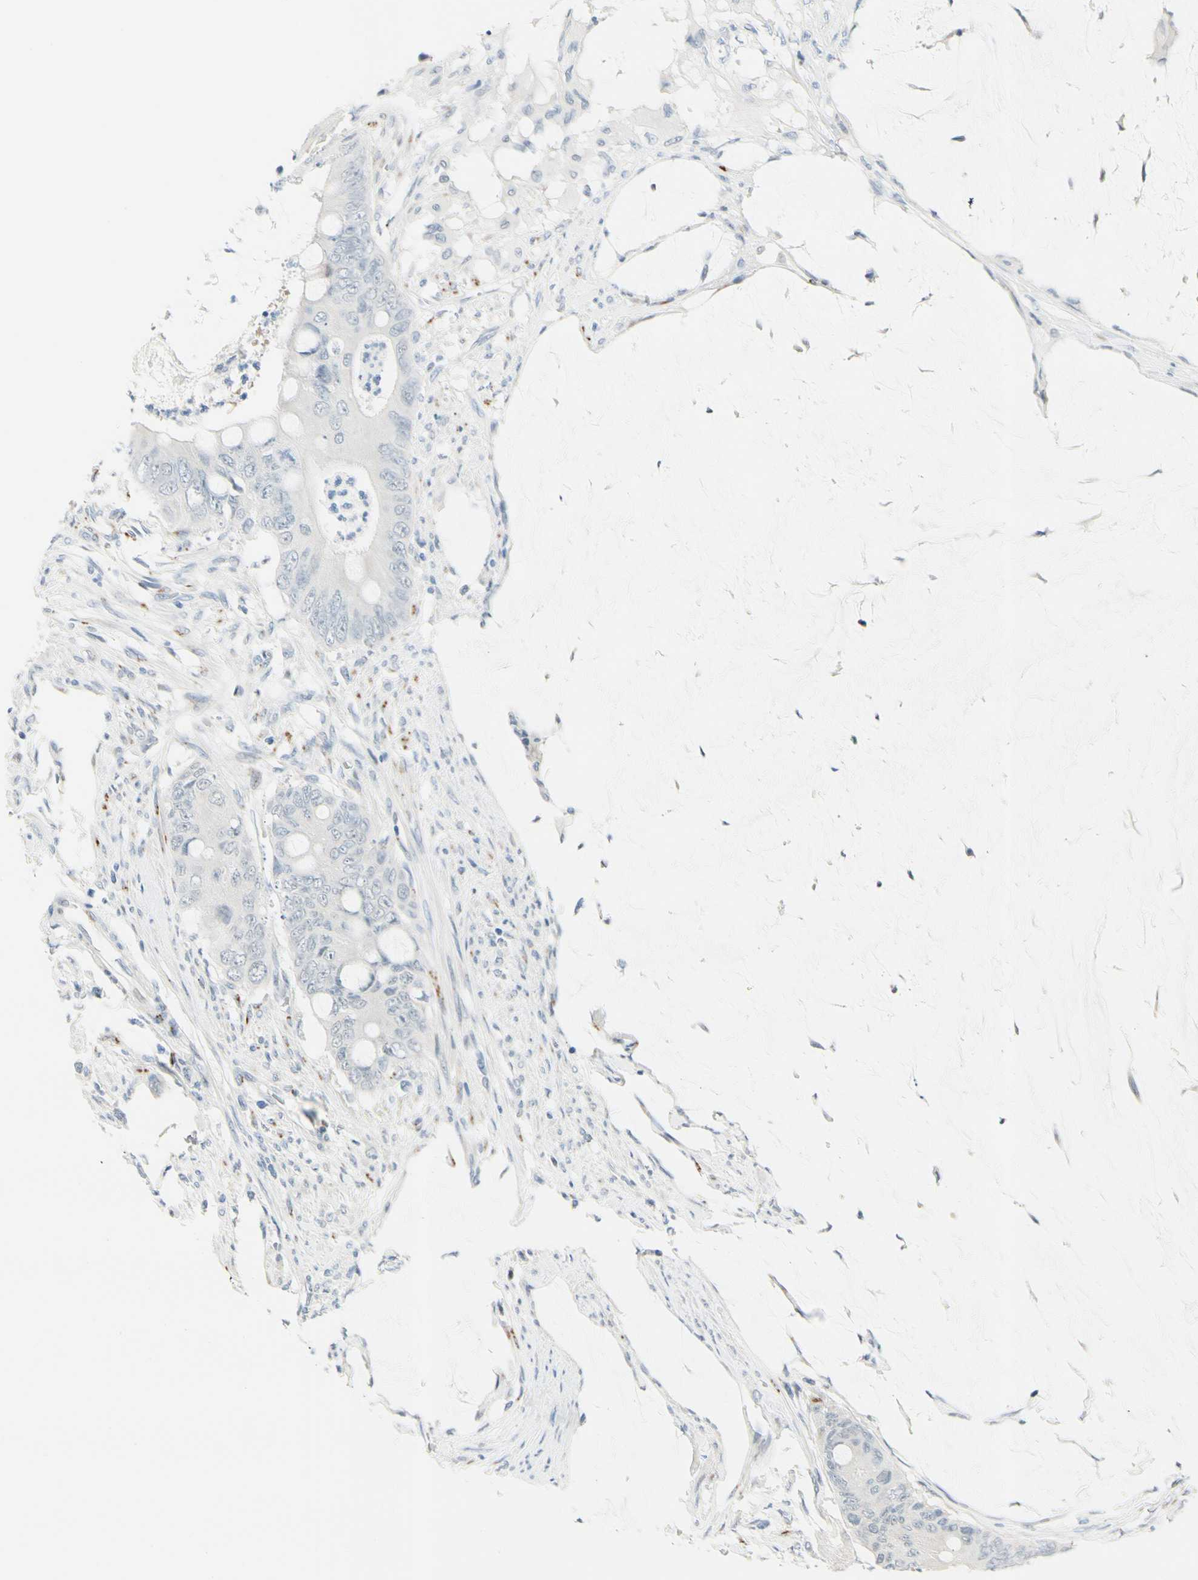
{"staining": {"intensity": "negative", "quantity": "none", "location": "none"}, "tissue": "colorectal cancer", "cell_type": "Tumor cells", "image_type": "cancer", "snomed": [{"axis": "morphology", "description": "Adenocarcinoma, NOS"}, {"axis": "topography", "description": "Rectum"}], "caption": "IHC photomicrograph of colorectal cancer stained for a protein (brown), which reveals no positivity in tumor cells.", "gene": "B4GALNT1", "patient": {"sex": "female", "age": 77}}